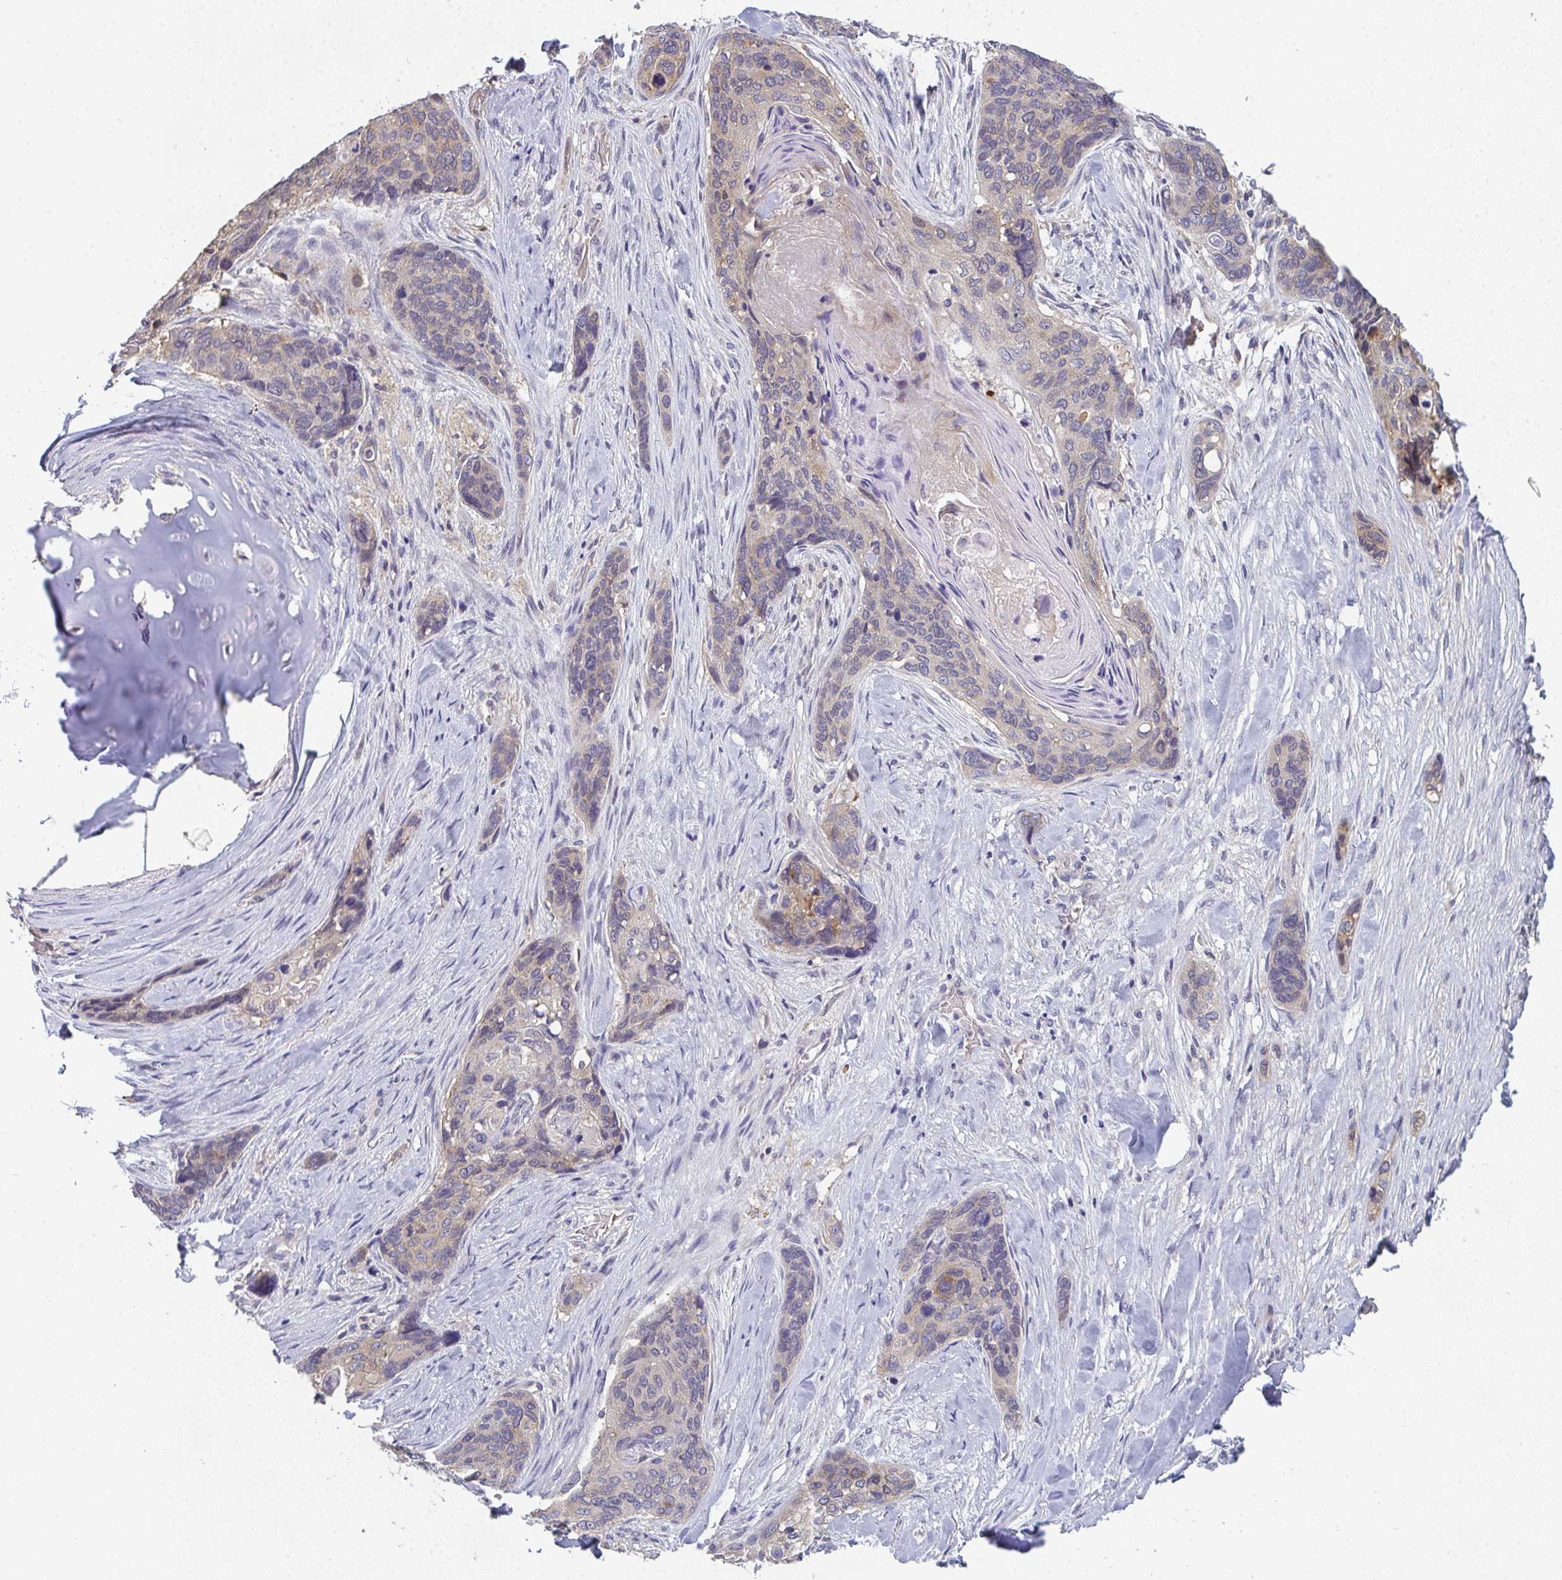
{"staining": {"intensity": "weak", "quantity": "25%-75%", "location": "cytoplasmic/membranous"}, "tissue": "lung cancer", "cell_type": "Tumor cells", "image_type": "cancer", "snomed": [{"axis": "morphology", "description": "Squamous cell carcinoma, NOS"}, {"axis": "morphology", "description": "Squamous cell carcinoma, metastatic, NOS"}, {"axis": "topography", "description": "Lymph node"}, {"axis": "topography", "description": "Lung"}], "caption": "Human lung cancer stained for a protein (brown) exhibits weak cytoplasmic/membranous positive positivity in about 25%-75% of tumor cells.", "gene": "RIOK1", "patient": {"sex": "male", "age": 41}}